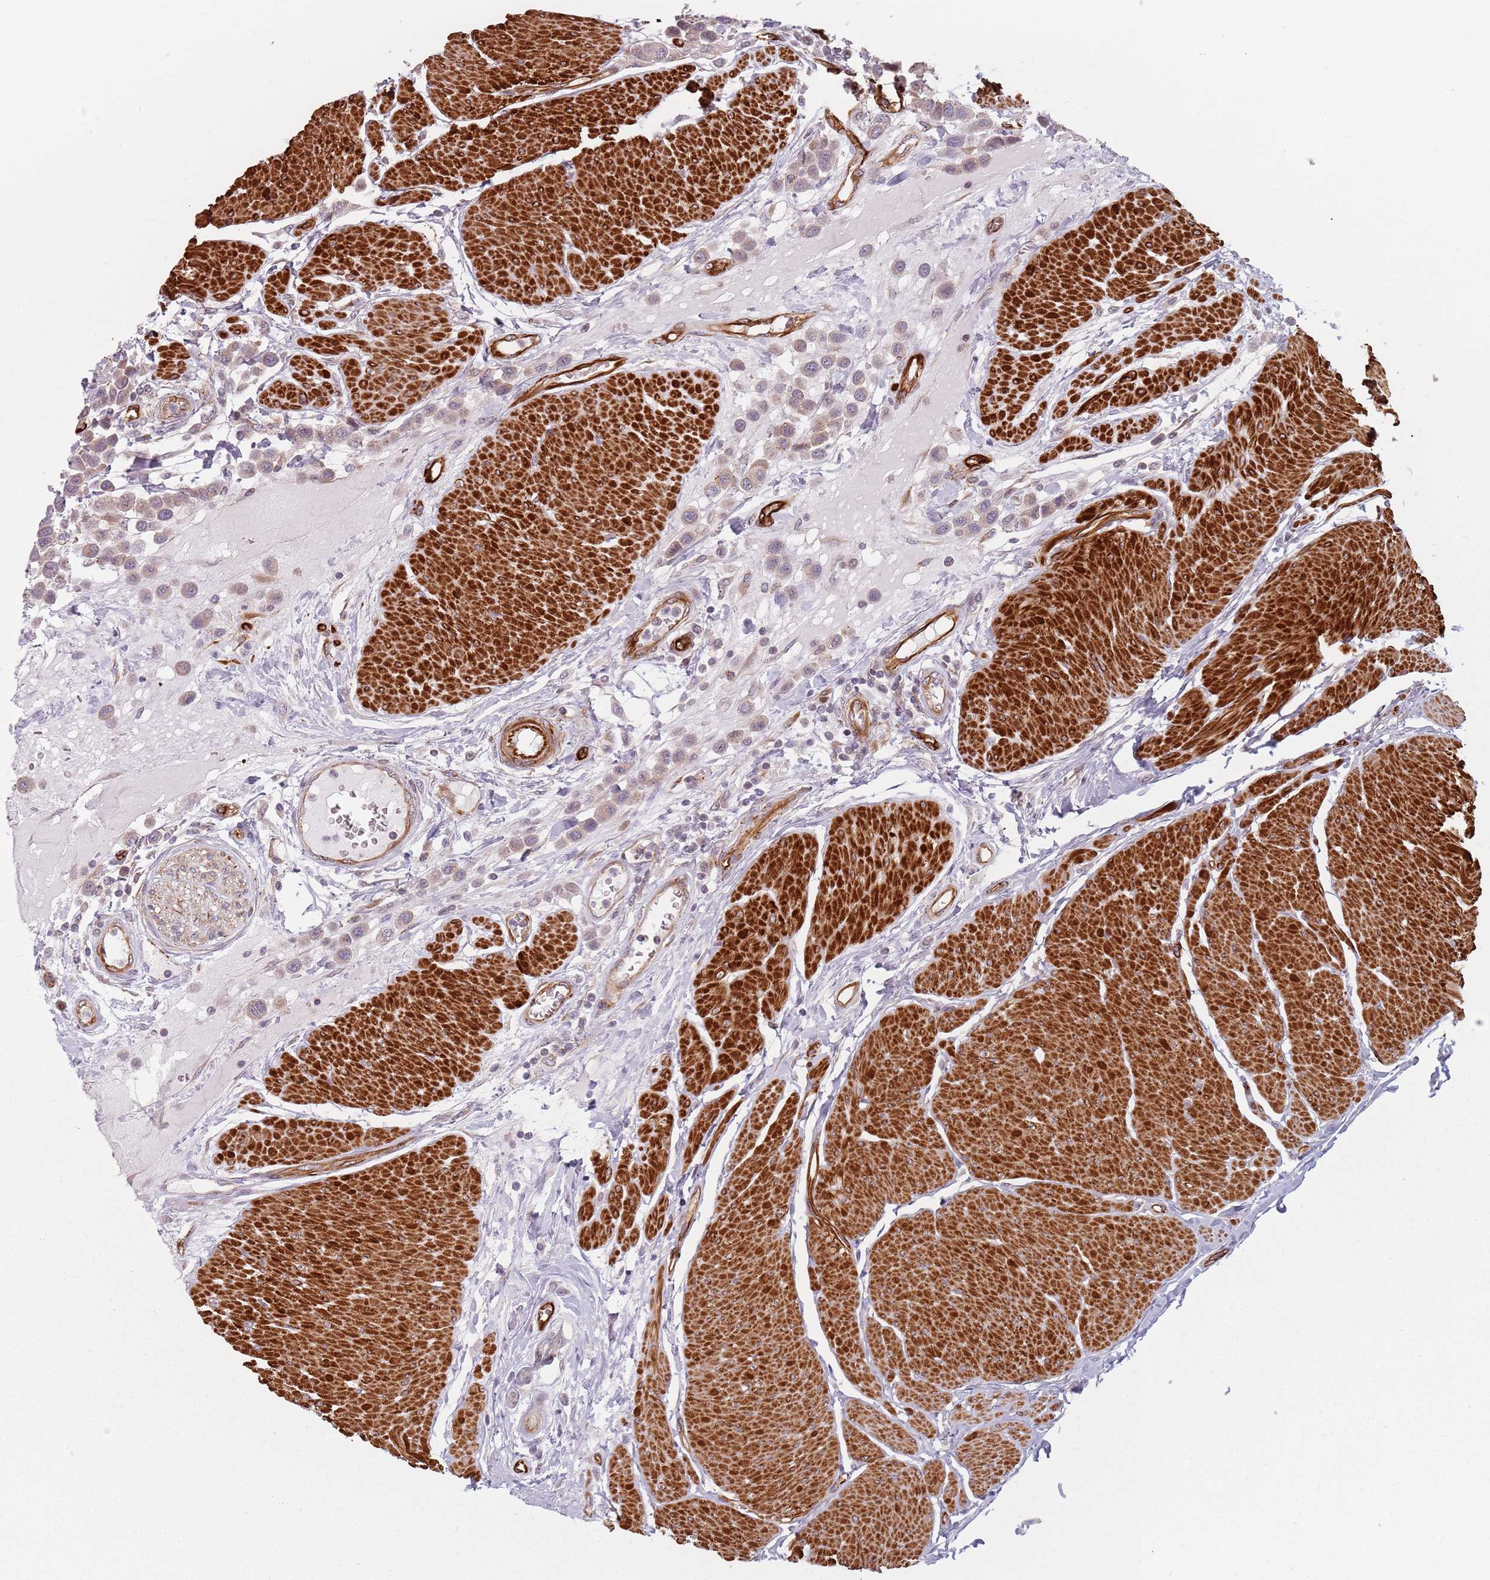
{"staining": {"intensity": "weak", "quantity": ">75%", "location": "cytoplasmic/membranous"}, "tissue": "urothelial cancer", "cell_type": "Tumor cells", "image_type": "cancer", "snomed": [{"axis": "morphology", "description": "Urothelial carcinoma, High grade"}, {"axis": "topography", "description": "Urinary bladder"}], "caption": "Immunohistochemistry of urothelial carcinoma (high-grade) reveals low levels of weak cytoplasmic/membranous staining in approximately >75% of tumor cells.", "gene": "GAS2L3", "patient": {"sex": "male", "age": 50}}